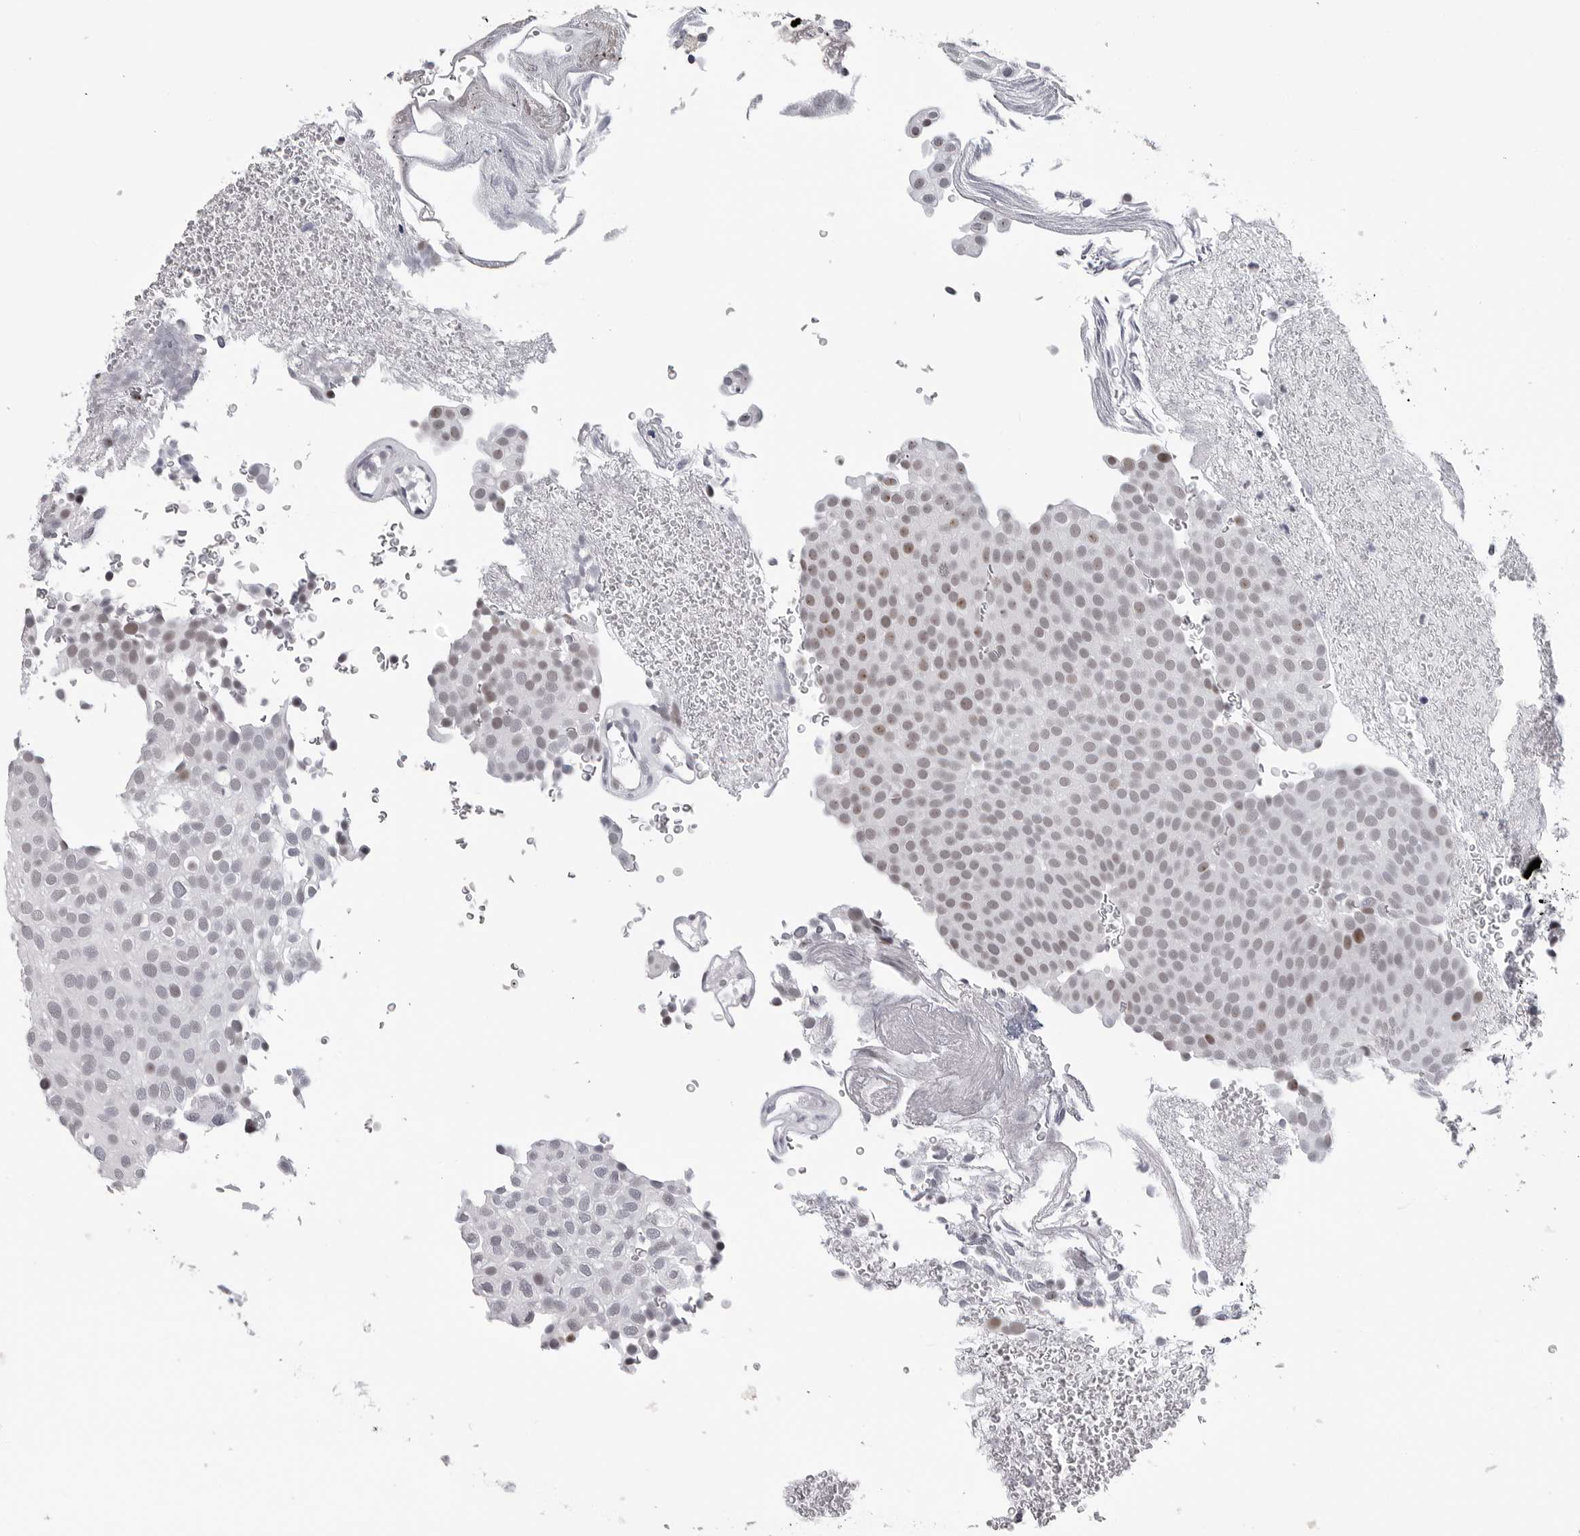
{"staining": {"intensity": "moderate", "quantity": "<25%", "location": "nuclear"}, "tissue": "urothelial cancer", "cell_type": "Tumor cells", "image_type": "cancer", "snomed": [{"axis": "morphology", "description": "Urothelial carcinoma, Low grade"}, {"axis": "topography", "description": "Urinary bladder"}], "caption": "This is an image of IHC staining of urothelial cancer, which shows moderate staining in the nuclear of tumor cells.", "gene": "GNL2", "patient": {"sex": "male", "age": 78}}